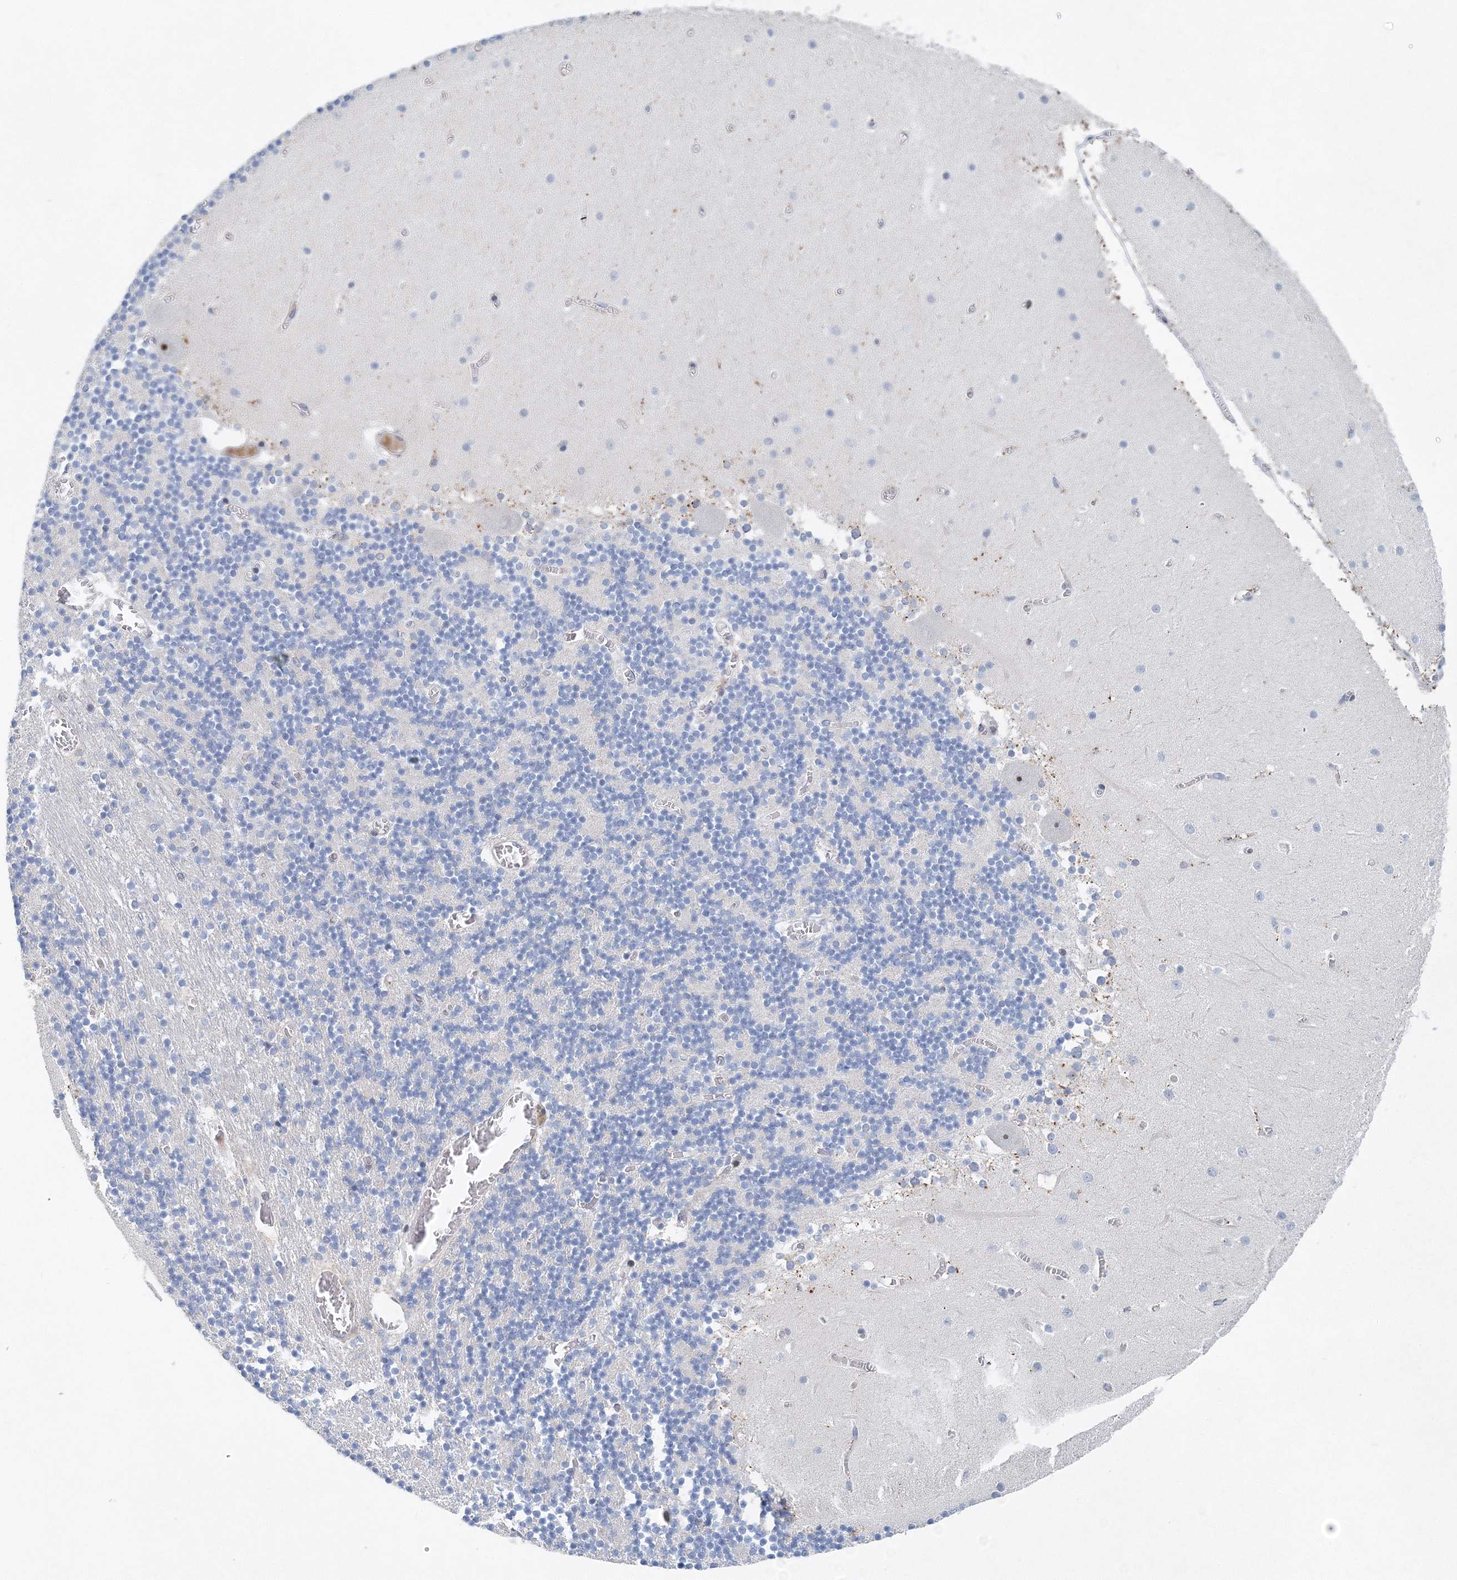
{"staining": {"intensity": "negative", "quantity": "none", "location": "none"}, "tissue": "cerebellum", "cell_type": "Cells in granular layer", "image_type": "normal", "snomed": [{"axis": "morphology", "description": "Normal tissue, NOS"}, {"axis": "topography", "description": "Cerebellum"}], "caption": "Micrograph shows no significant protein positivity in cells in granular layer of normal cerebellum.", "gene": "UIMC1", "patient": {"sex": "female", "age": 28}}